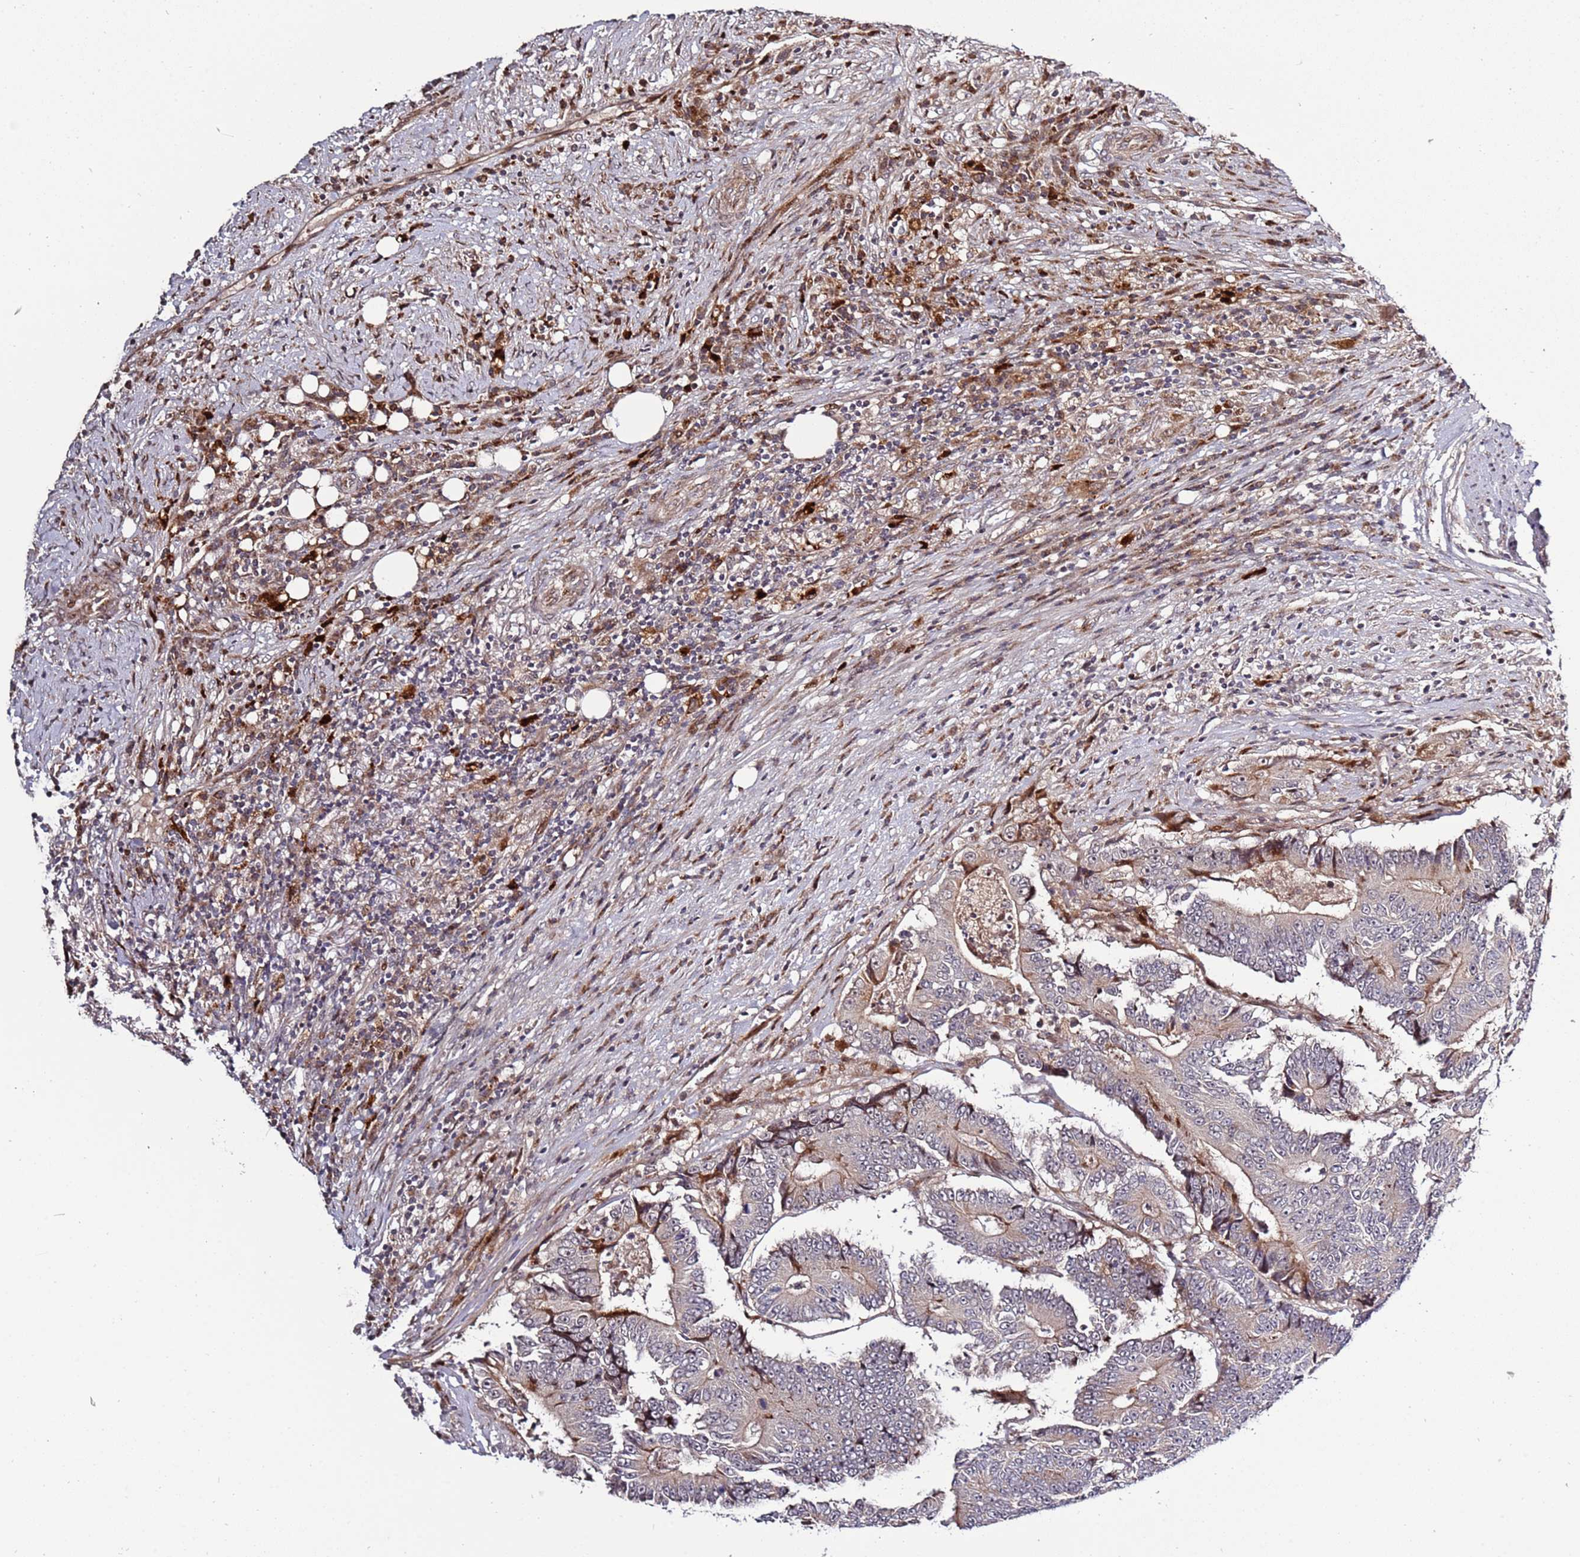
{"staining": {"intensity": "moderate", "quantity": "<25%", "location": "cytoplasmic/membranous"}, "tissue": "colorectal cancer", "cell_type": "Tumor cells", "image_type": "cancer", "snomed": [{"axis": "morphology", "description": "Adenocarcinoma, NOS"}, {"axis": "topography", "description": "Colon"}], "caption": "An IHC photomicrograph of tumor tissue is shown. Protein staining in brown highlights moderate cytoplasmic/membranous positivity in colorectal cancer within tumor cells. (DAB (3,3'-diaminobenzidine) = brown stain, brightfield microscopy at high magnification).", "gene": "RHBDL1", "patient": {"sex": "male", "age": 83}}